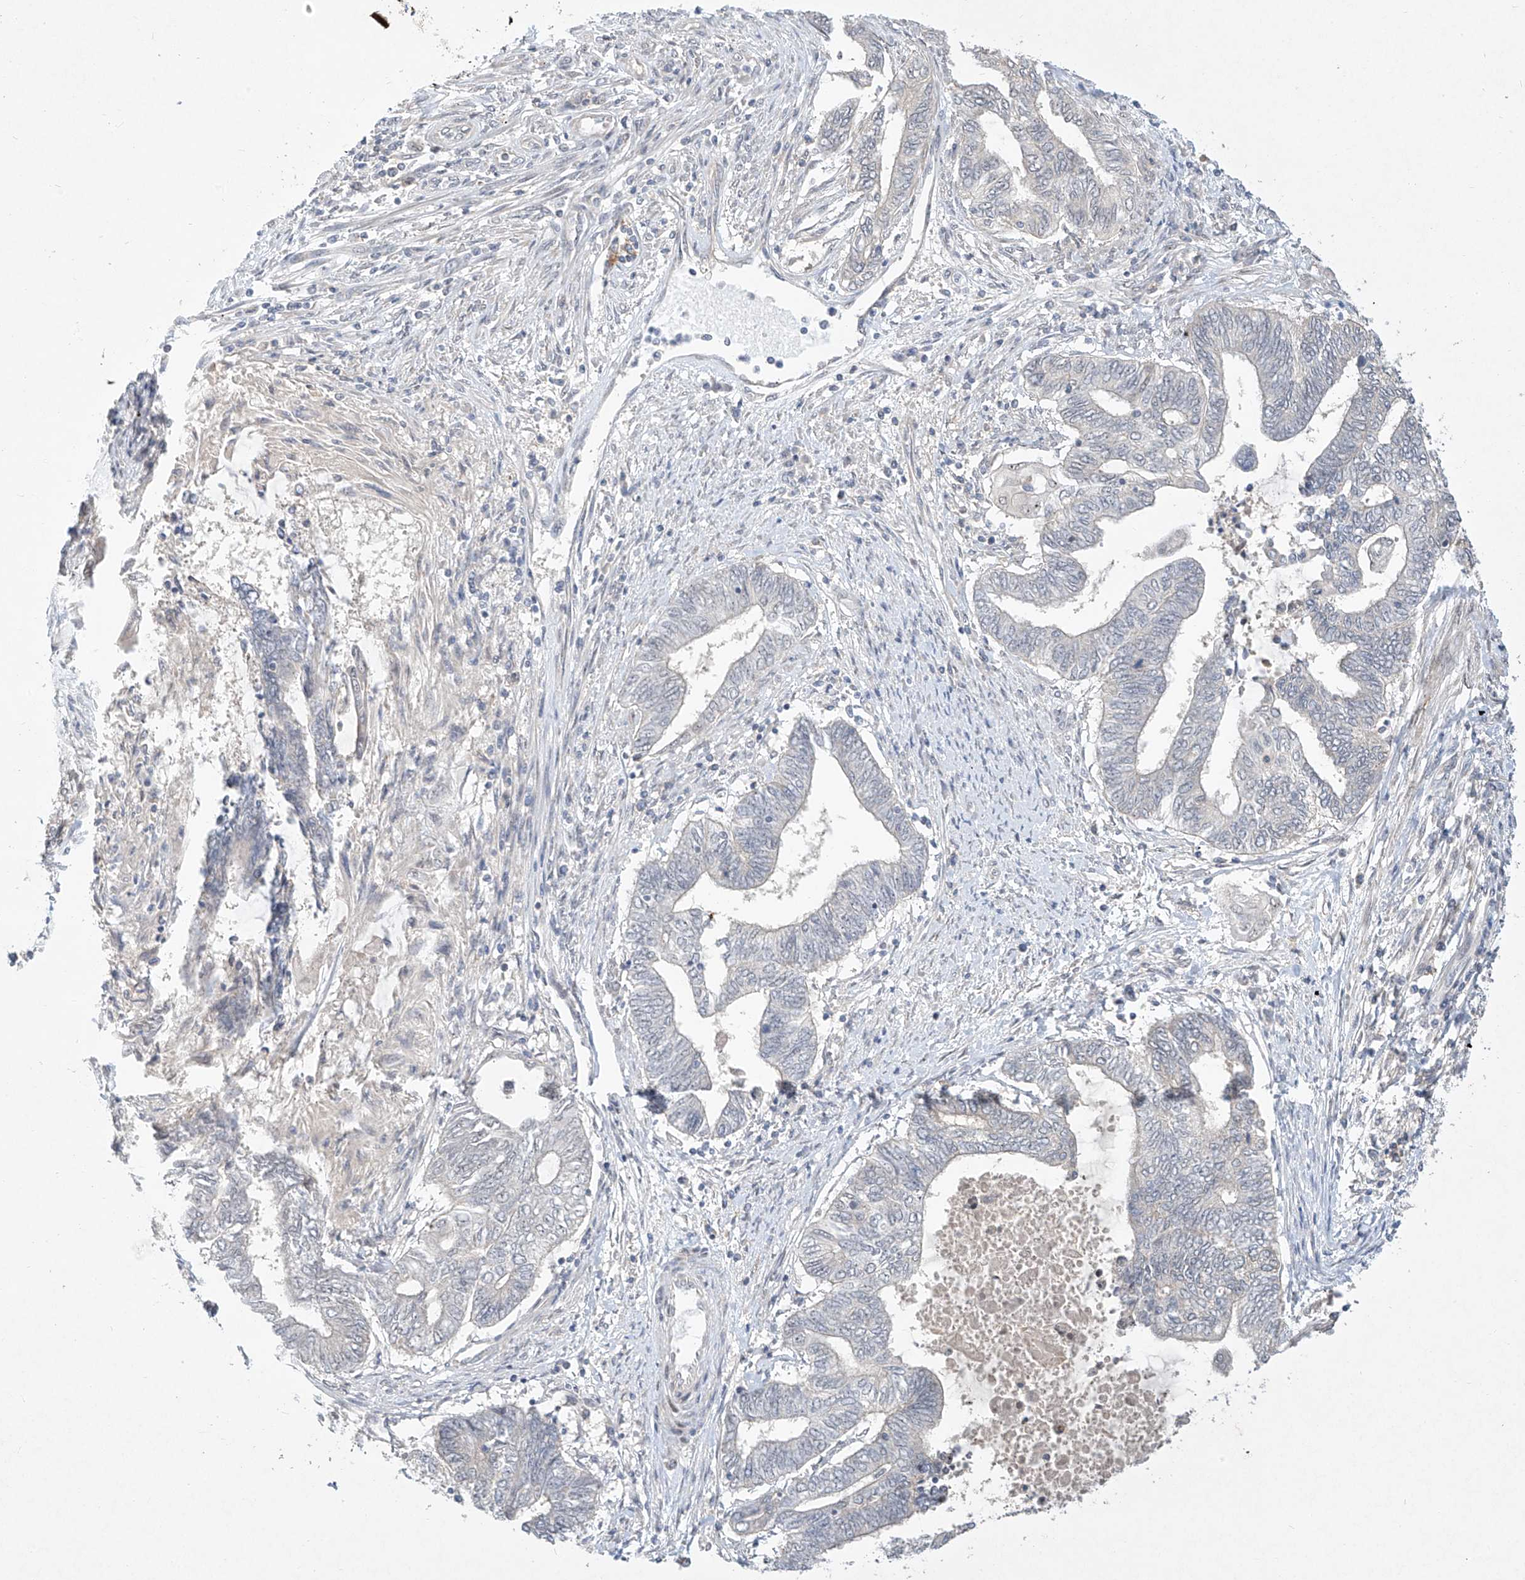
{"staining": {"intensity": "negative", "quantity": "none", "location": "none"}, "tissue": "endometrial cancer", "cell_type": "Tumor cells", "image_type": "cancer", "snomed": [{"axis": "morphology", "description": "Adenocarcinoma, NOS"}, {"axis": "topography", "description": "Uterus"}, {"axis": "topography", "description": "Endometrium"}], "caption": "A photomicrograph of human endometrial cancer (adenocarcinoma) is negative for staining in tumor cells. Nuclei are stained in blue.", "gene": "TASP1", "patient": {"sex": "female", "age": 70}}